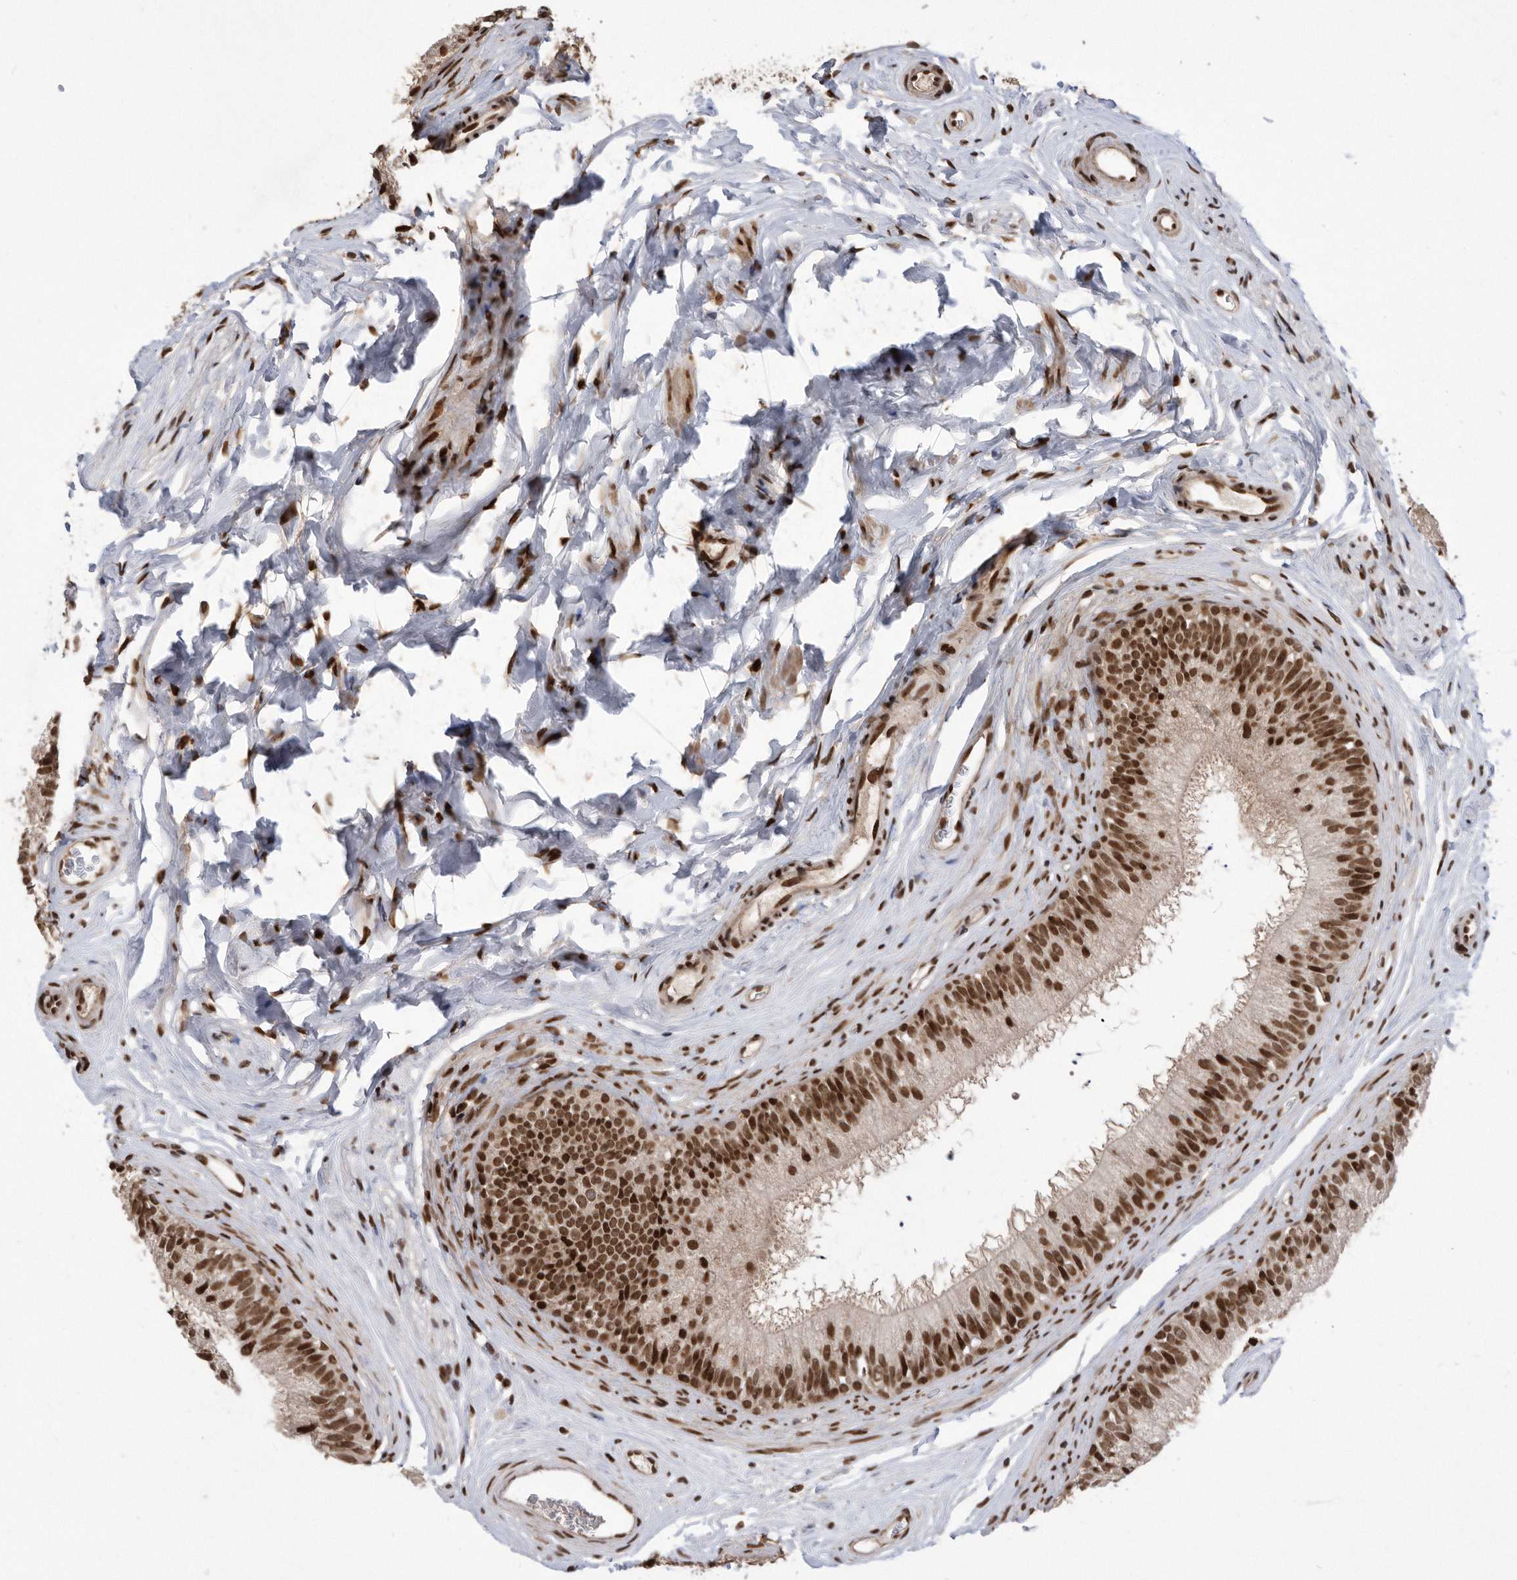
{"staining": {"intensity": "strong", "quantity": ">75%", "location": "nuclear"}, "tissue": "epididymis", "cell_type": "Glandular cells", "image_type": "normal", "snomed": [{"axis": "morphology", "description": "Normal tissue, NOS"}, {"axis": "topography", "description": "Epididymis"}], "caption": "Immunohistochemical staining of normal human epididymis reveals high levels of strong nuclear positivity in about >75% of glandular cells.", "gene": "TDRD3", "patient": {"sex": "male", "age": 29}}